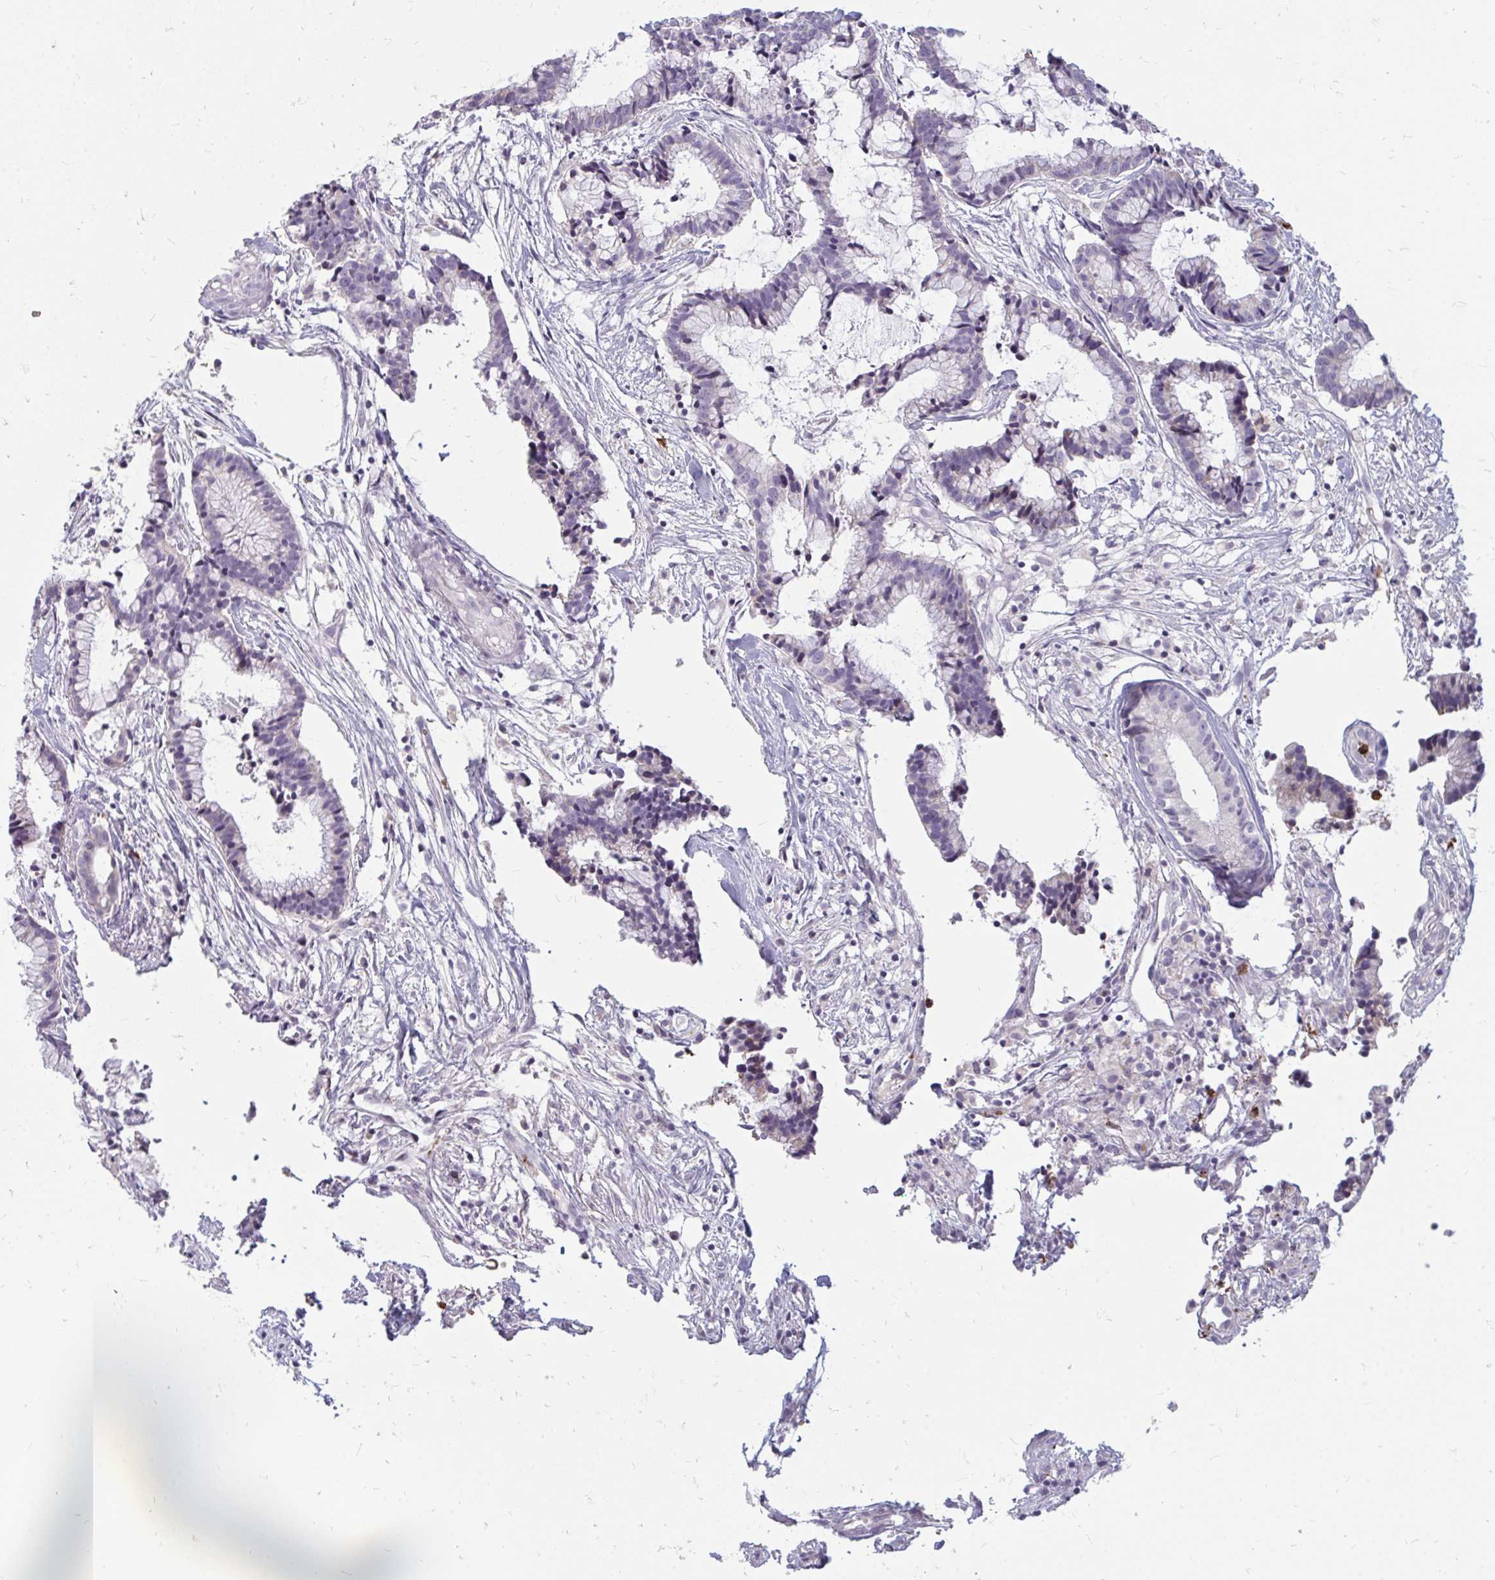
{"staining": {"intensity": "negative", "quantity": "none", "location": "none"}, "tissue": "colorectal cancer", "cell_type": "Tumor cells", "image_type": "cancer", "snomed": [{"axis": "morphology", "description": "Adenocarcinoma, NOS"}, {"axis": "topography", "description": "Colon"}], "caption": "IHC of colorectal cancer (adenocarcinoma) exhibits no positivity in tumor cells. The staining was performed using DAB (3,3'-diaminobenzidine) to visualize the protein expression in brown, while the nuclei were stained in blue with hematoxylin (Magnification: 20x).", "gene": "RAB33A", "patient": {"sex": "female", "age": 78}}